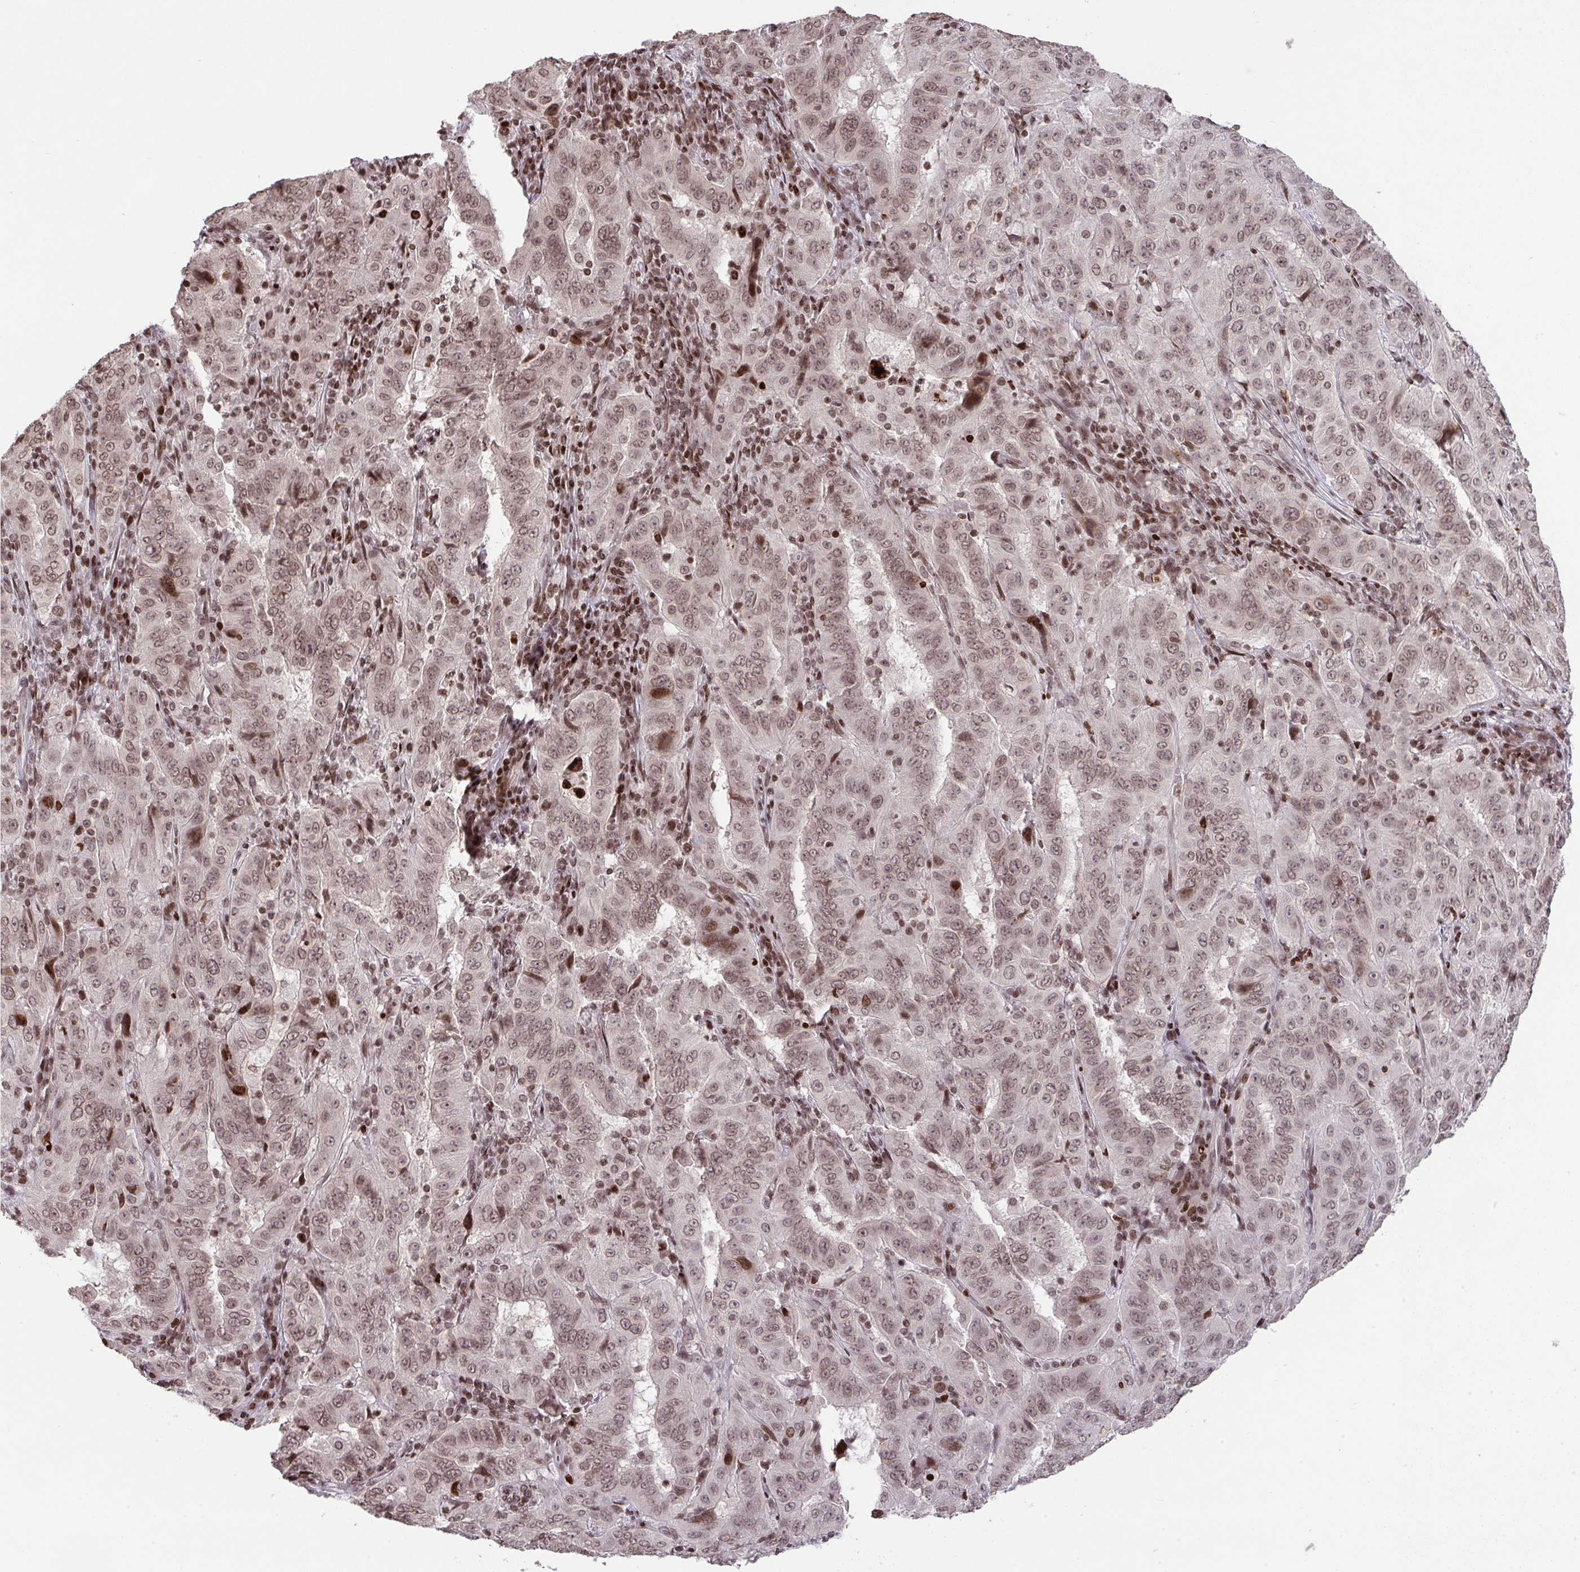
{"staining": {"intensity": "weak", "quantity": ">75%", "location": "nuclear"}, "tissue": "pancreatic cancer", "cell_type": "Tumor cells", "image_type": "cancer", "snomed": [{"axis": "morphology", "description": "Adenocarcinoma, NOS"}, {"axis": "topography", "description": "Pancreas"}], "caption": "This histopathology image shows pancreatic cancer stained with immunohistochemistry (IHC) to label a protein in brown. The nuclear of tumor cells show weak positivity for the protein. Nuclei are counter-stained blue.", "gene": "NIP7", "patient": {"sex": "male", "age": 63}}